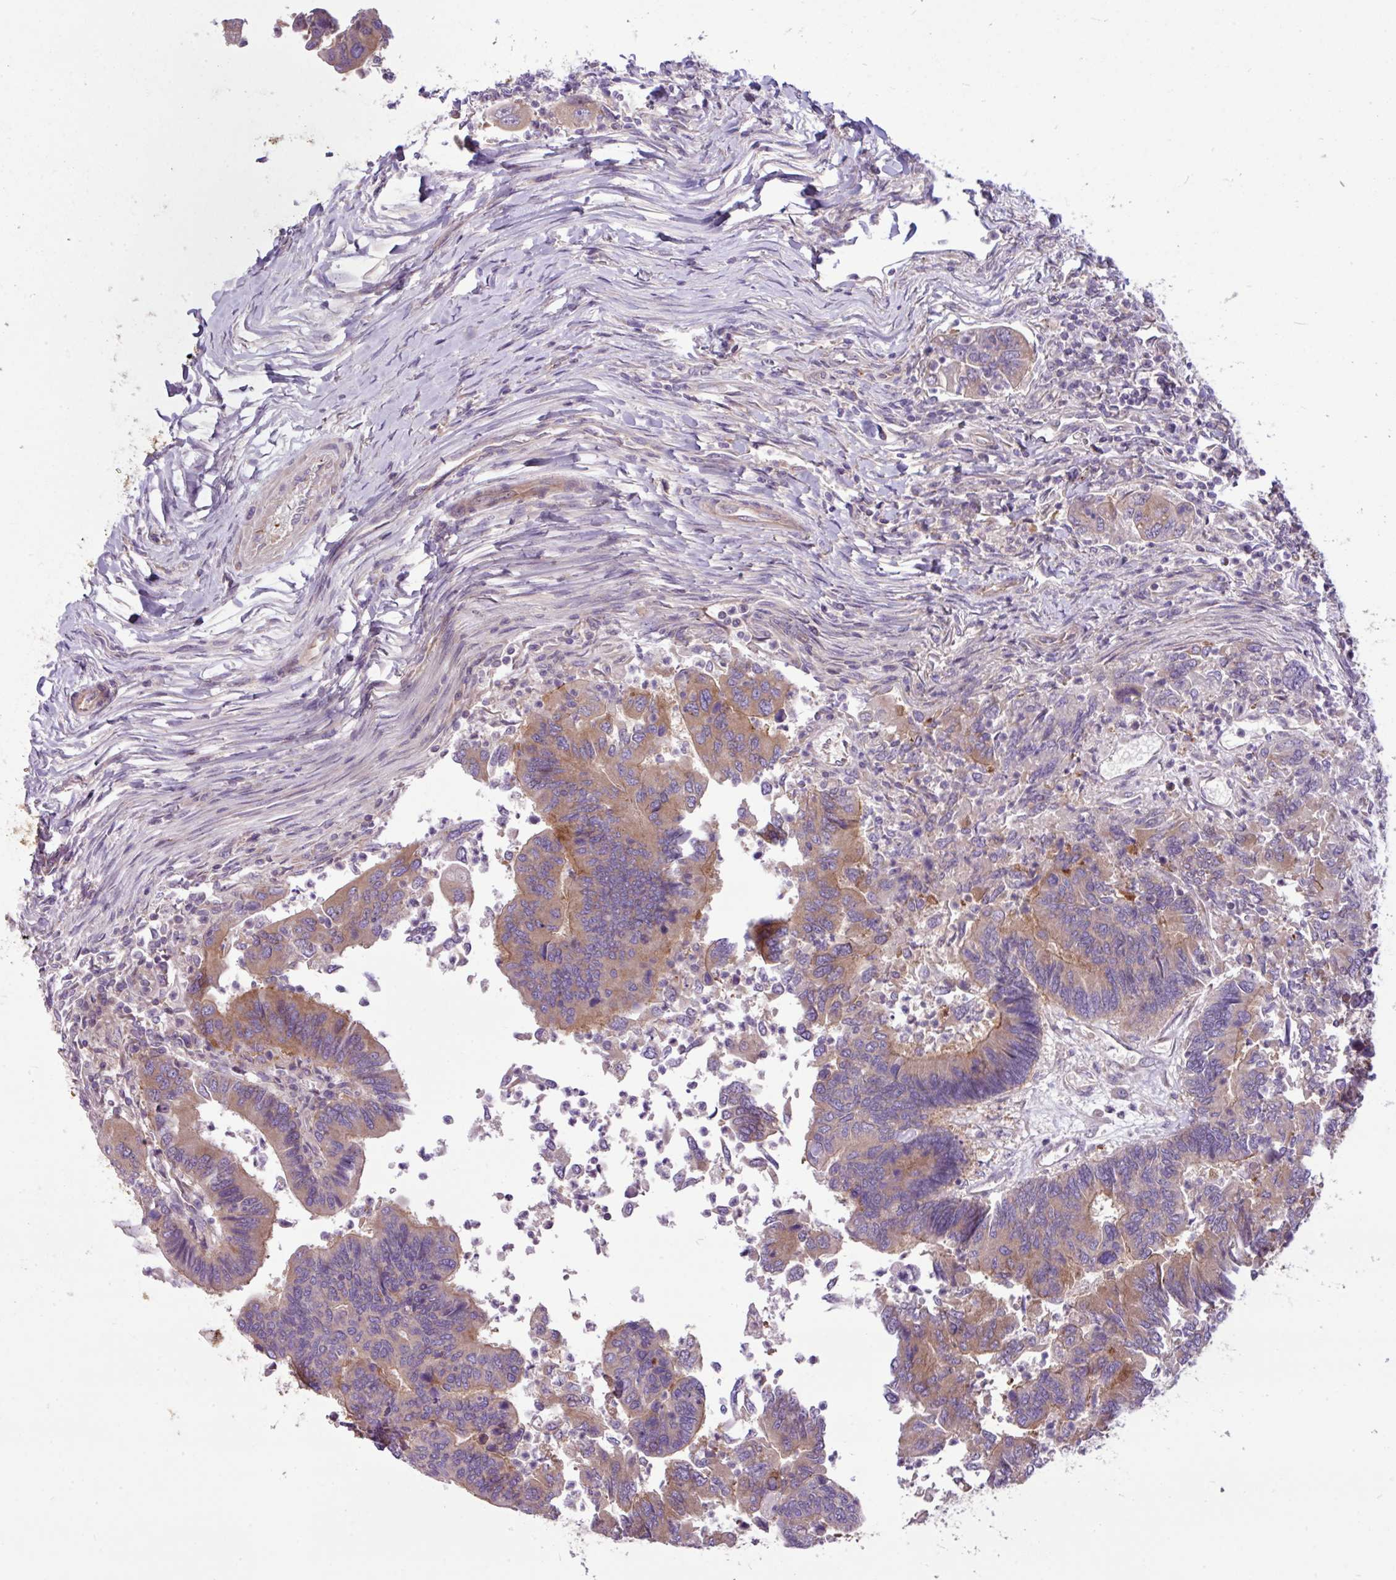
{"staining": {"intensity": "moderate", "quantity": "25%-75%", "location": "cytoplasmic/membranous"}, "tissue": "colorectal cancer", "cell_type": "Tumor cells", "image_type": "cancer", "snomed": [{"axis": "morphology", "description": "Adenocarcinoma, NOS"}, {"axis": "topography", "description": "Colon"}], "caption": "Protein staining of adenocarcinoma (colorectal) tissue exhibits moderate cytoplasmic/membranous positivity in approximately 25%-75% of tumor cells. The protein of interest is stained brown, and the nuclei are stained in blue (DAB (3,3'-diaminobenzidine) IHC with brightfield microscopy, high magnification).", "gene": "MROH2A", "patient": {"sex": "female", "age": 67}}